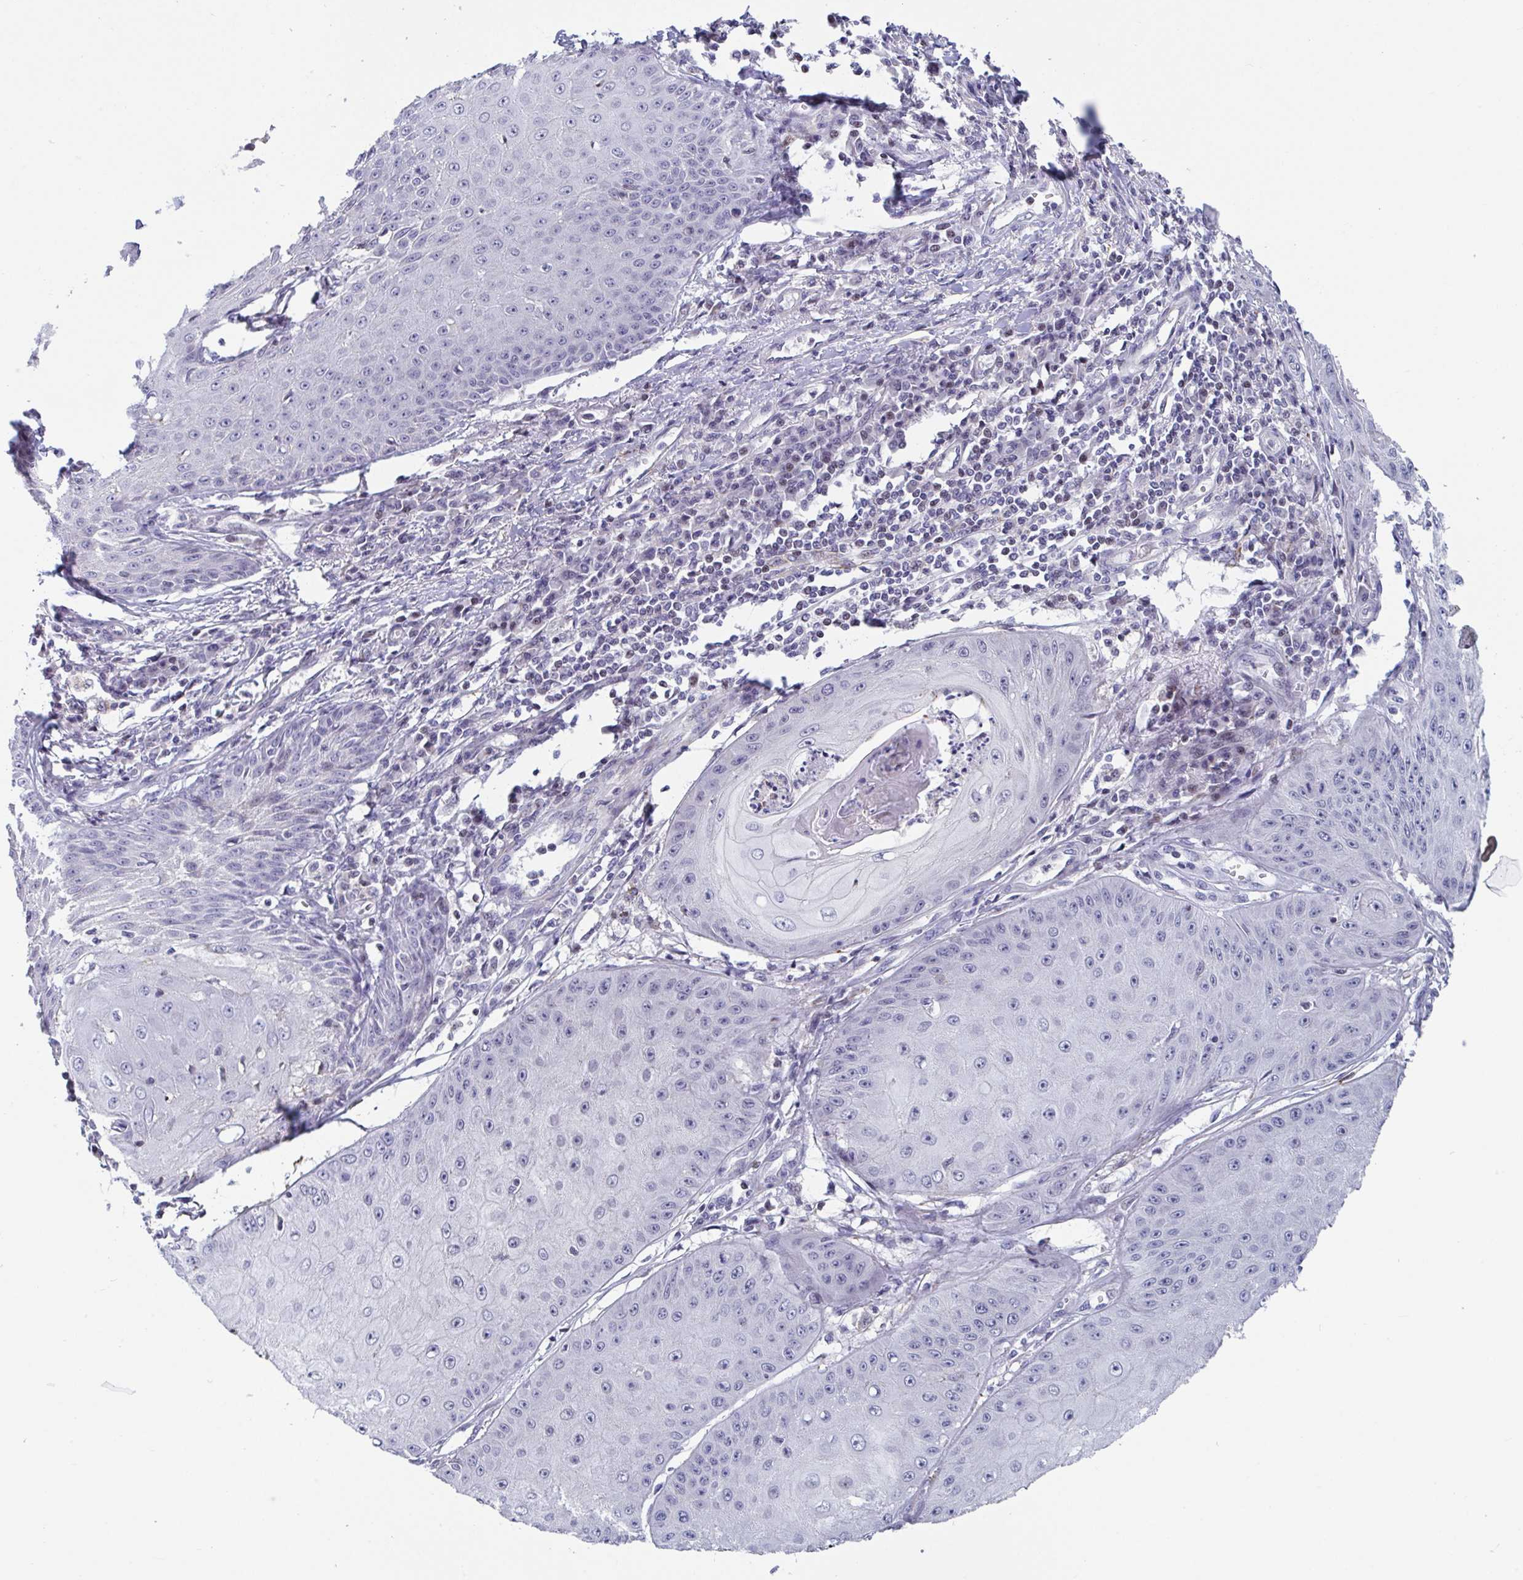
{"staining": {"intensity": "negative", "quantity": "none", "location": "none"}, "tissue": "skin cancer", "cell_type": "Tumor cells", "image_type": "cancer", "snomed": [{"axis": "morphology", "description": "Squamous cell carcinoma, NOS"}, {"axis": "topography", "description": "Skin"}], "caption": "Immunohistochemistry (IHC) photomicrograph of human skin cancer (squamous cell carcinoma) stained for a protein (brown), which displays no expression in tumor cells. (Stains: DAB immunohistochemistry (IHC) with hematoxylin counter stain, Microscopy: brightfield microscopy at high magnification).", "gene": "WDR72", "patient": {"sex": "male", "age": 70}}